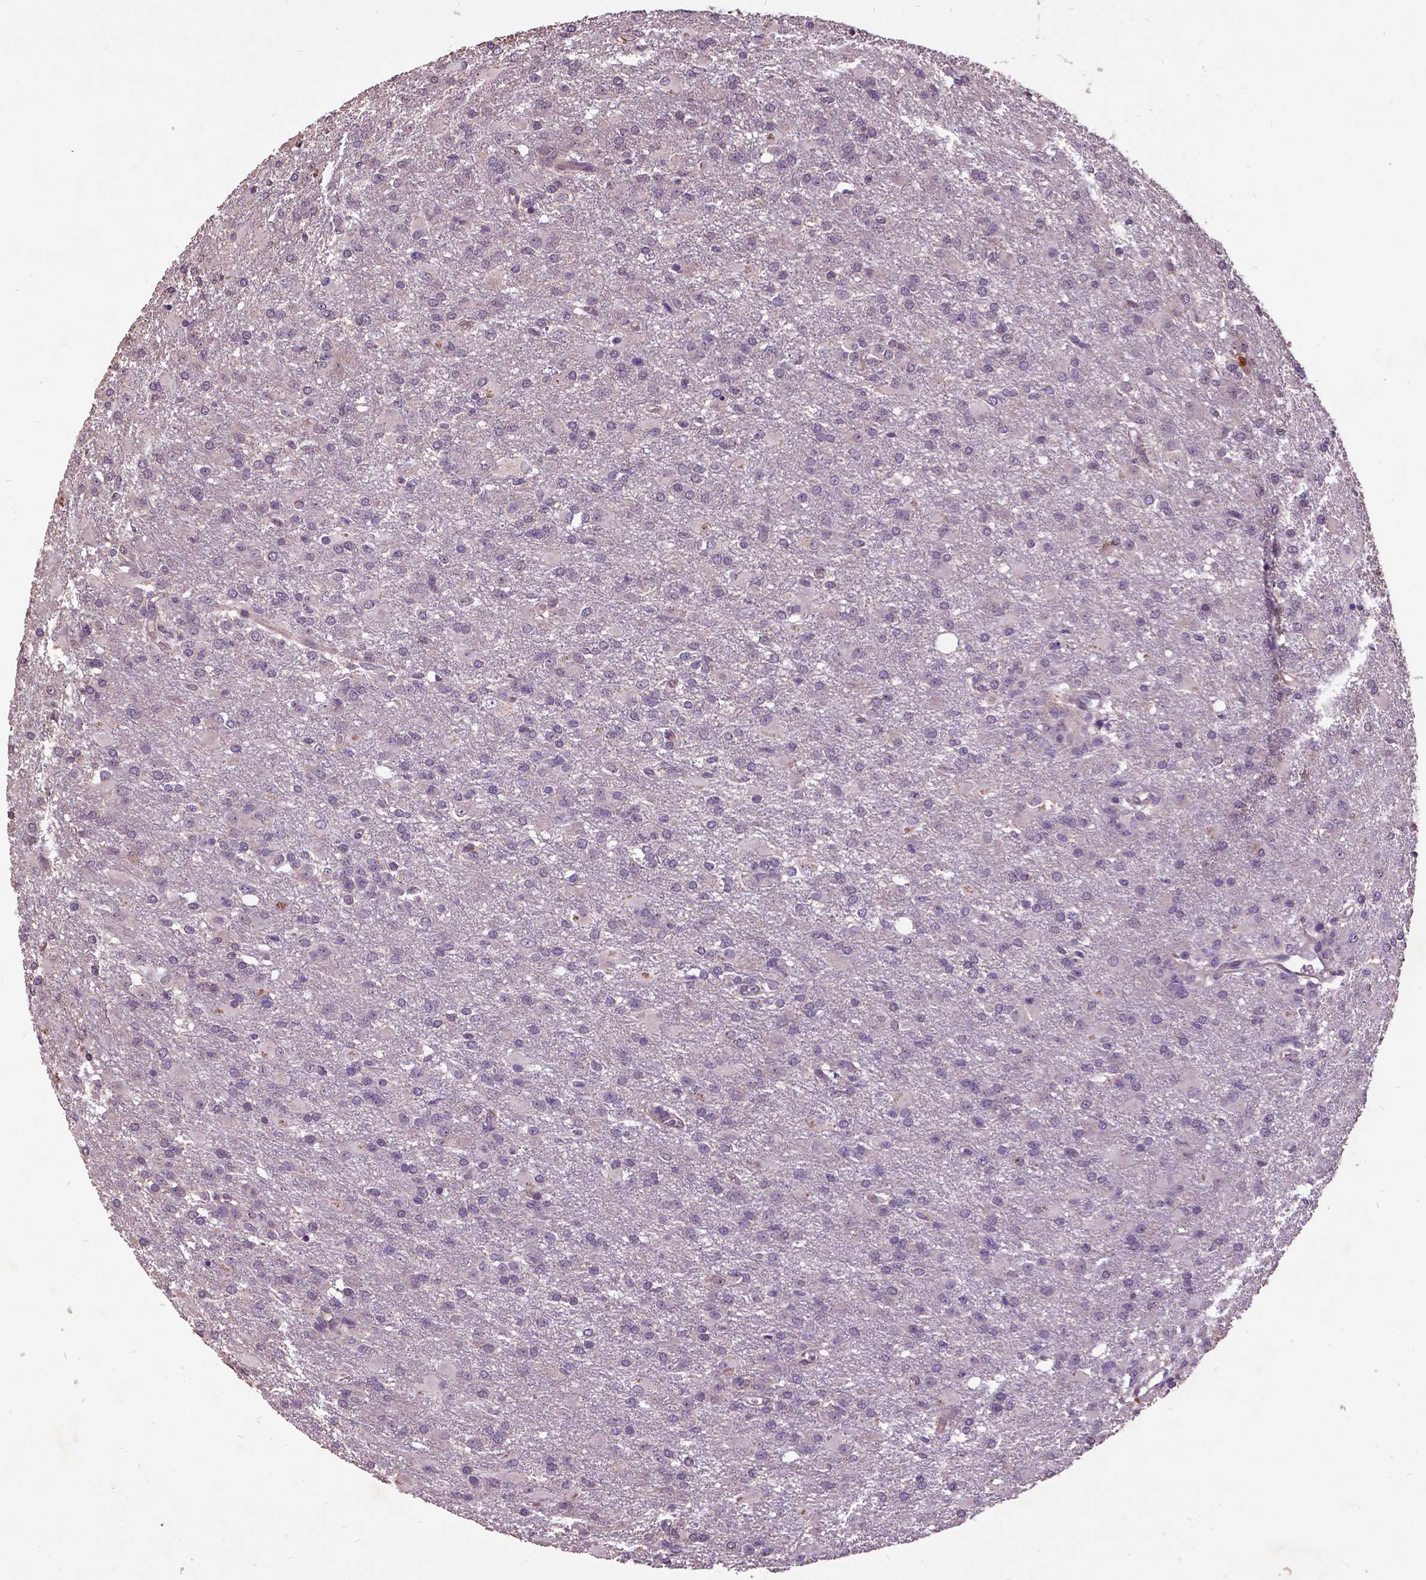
{"staining": {"intensity": "negative", "quantity": "none", "location": "none"}, "tissue": "glioma", "cell_type": "Tumor cells", "image_type": "cancer", "snomed": [{"axis": "morphology", "description": "Glioma, malignant, High grade"}, {"axis": "topography", "description": "Brain"}], "caption": "High power microscopy photomicrograph of an immunohistochemistry histopathology image of malignant glioma (high-grade), revealing no significant positivity in tumor cells.", "gene": "AP1S3", "patient": {"sex": "male", "age": 68}}